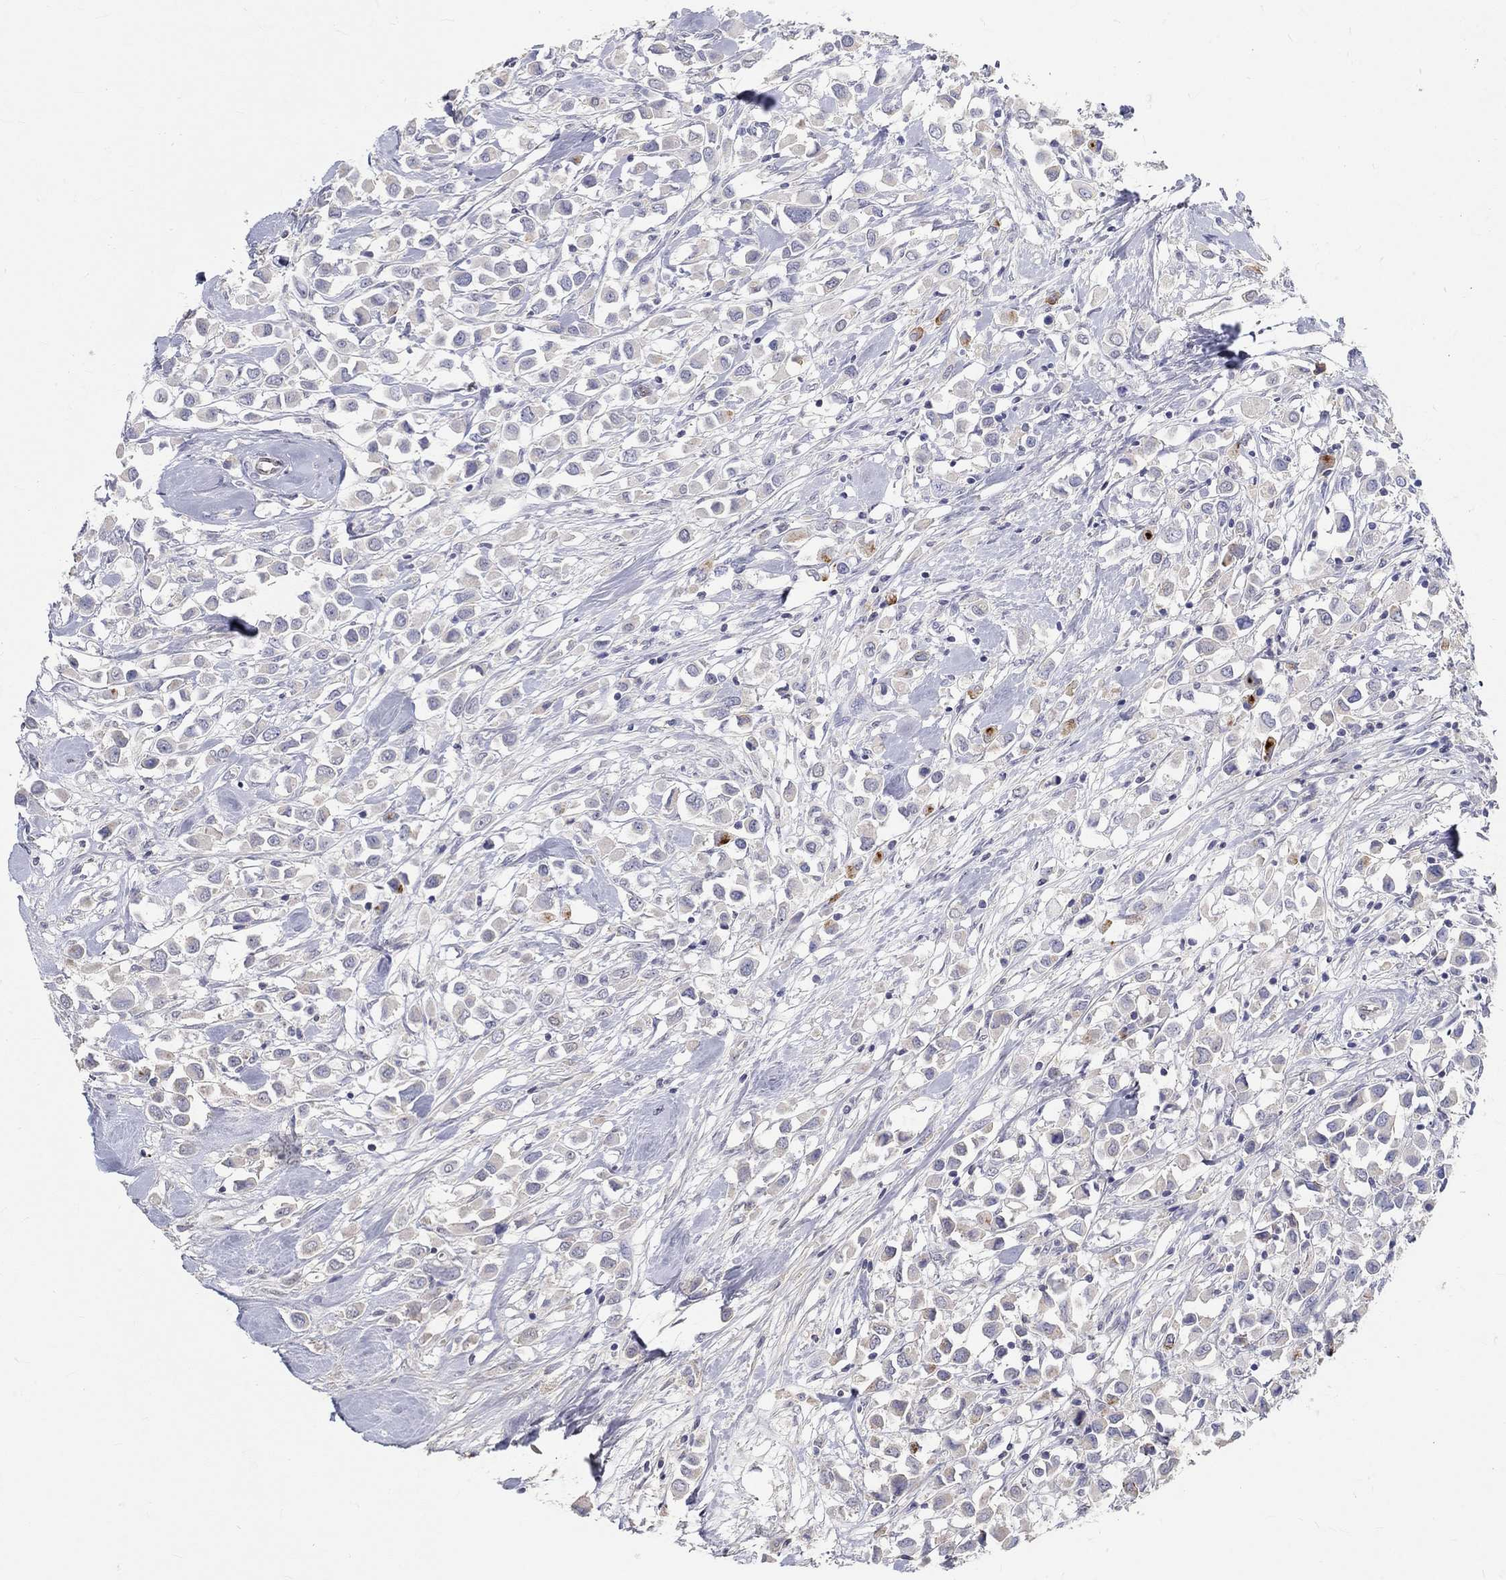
{"staining": {"intensity": "moderate", "quantity": "<25%", "location": "cytoplasmic/membranous"}, "tissue": "breast cancer", "cell_type": "Tumor cells", "image_type": "cancer", "snomed": [{"axis": "morphology", "description": "Duct carcinoma"}, {"axis": "topography", "description": "Breast"}], "caption": "The immunohistochemical stain highlights moderate cytoplasmic/membranous staining in tumor cells of intraductal carcinoma (breast) tissue. The protein of interest is shown in brown color, while the nuclei are stained blue.", "gene": "FGF2", "patient": {"sex": "female", "age": 61}}